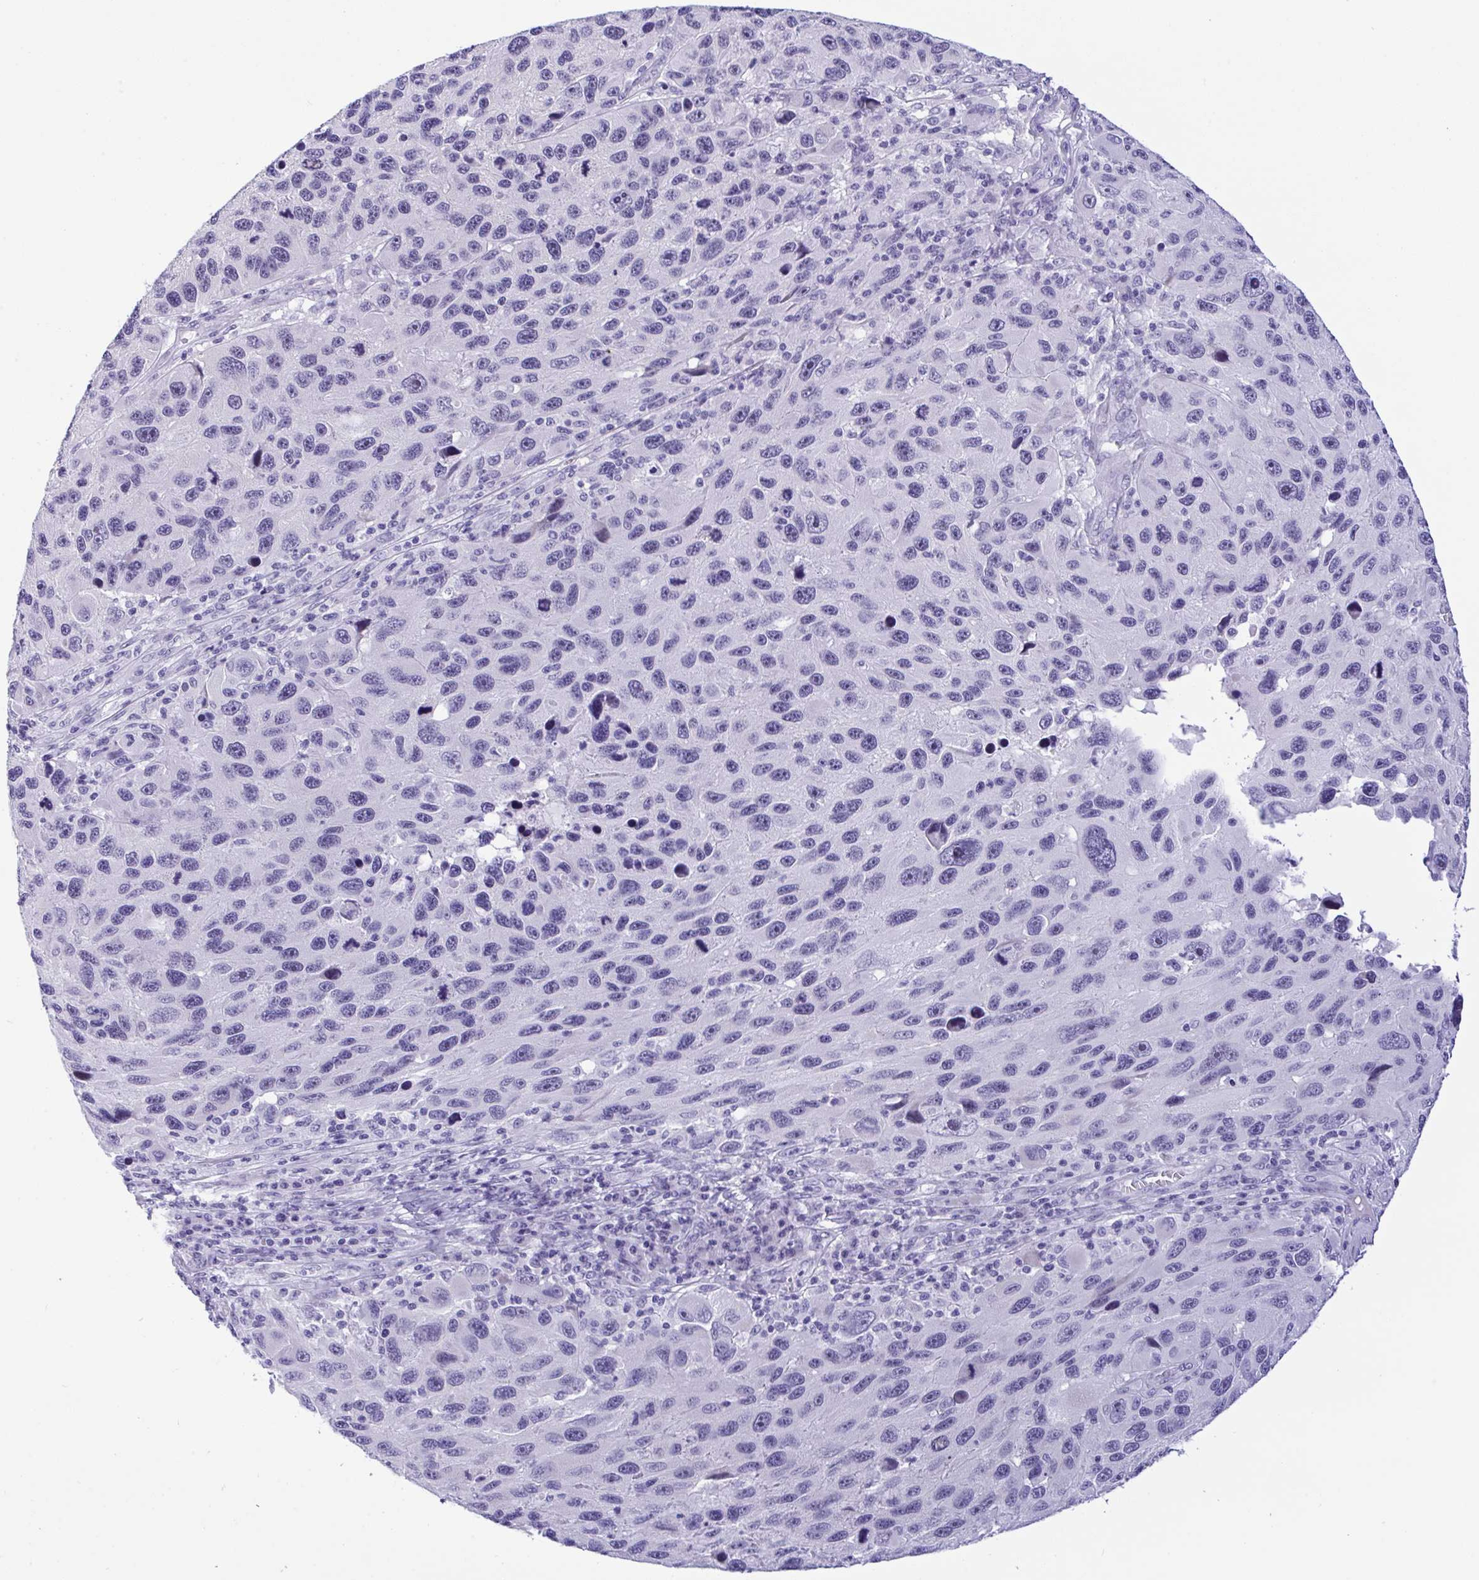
{"staining": {"intensity": "negative", "quantity": "none", "location": "none"}, "tissue": "melanoma", "cell_type": "Tumor cells", "image_type": "cancer", "snomed": [{"axis": "morphology", "description": "Malignant melanoma, NOS"}, {"axis": "topography", "description": "Skin"}], "caption": "Immunohistochemistry (IHC) image of neoplastic tissue: human malignant melanoma stained with DAB (3,3'-diaminobenzidine) demonstrates no significant protein expression in tumor cells. (Stains: DAB immunohistochemistry (IHC) with hematoxylin counter stain, Microscopy: brightfield microscopy at high magnification).", "gene": "YBX2", "patient": {"sex": "male", "age": 53}}